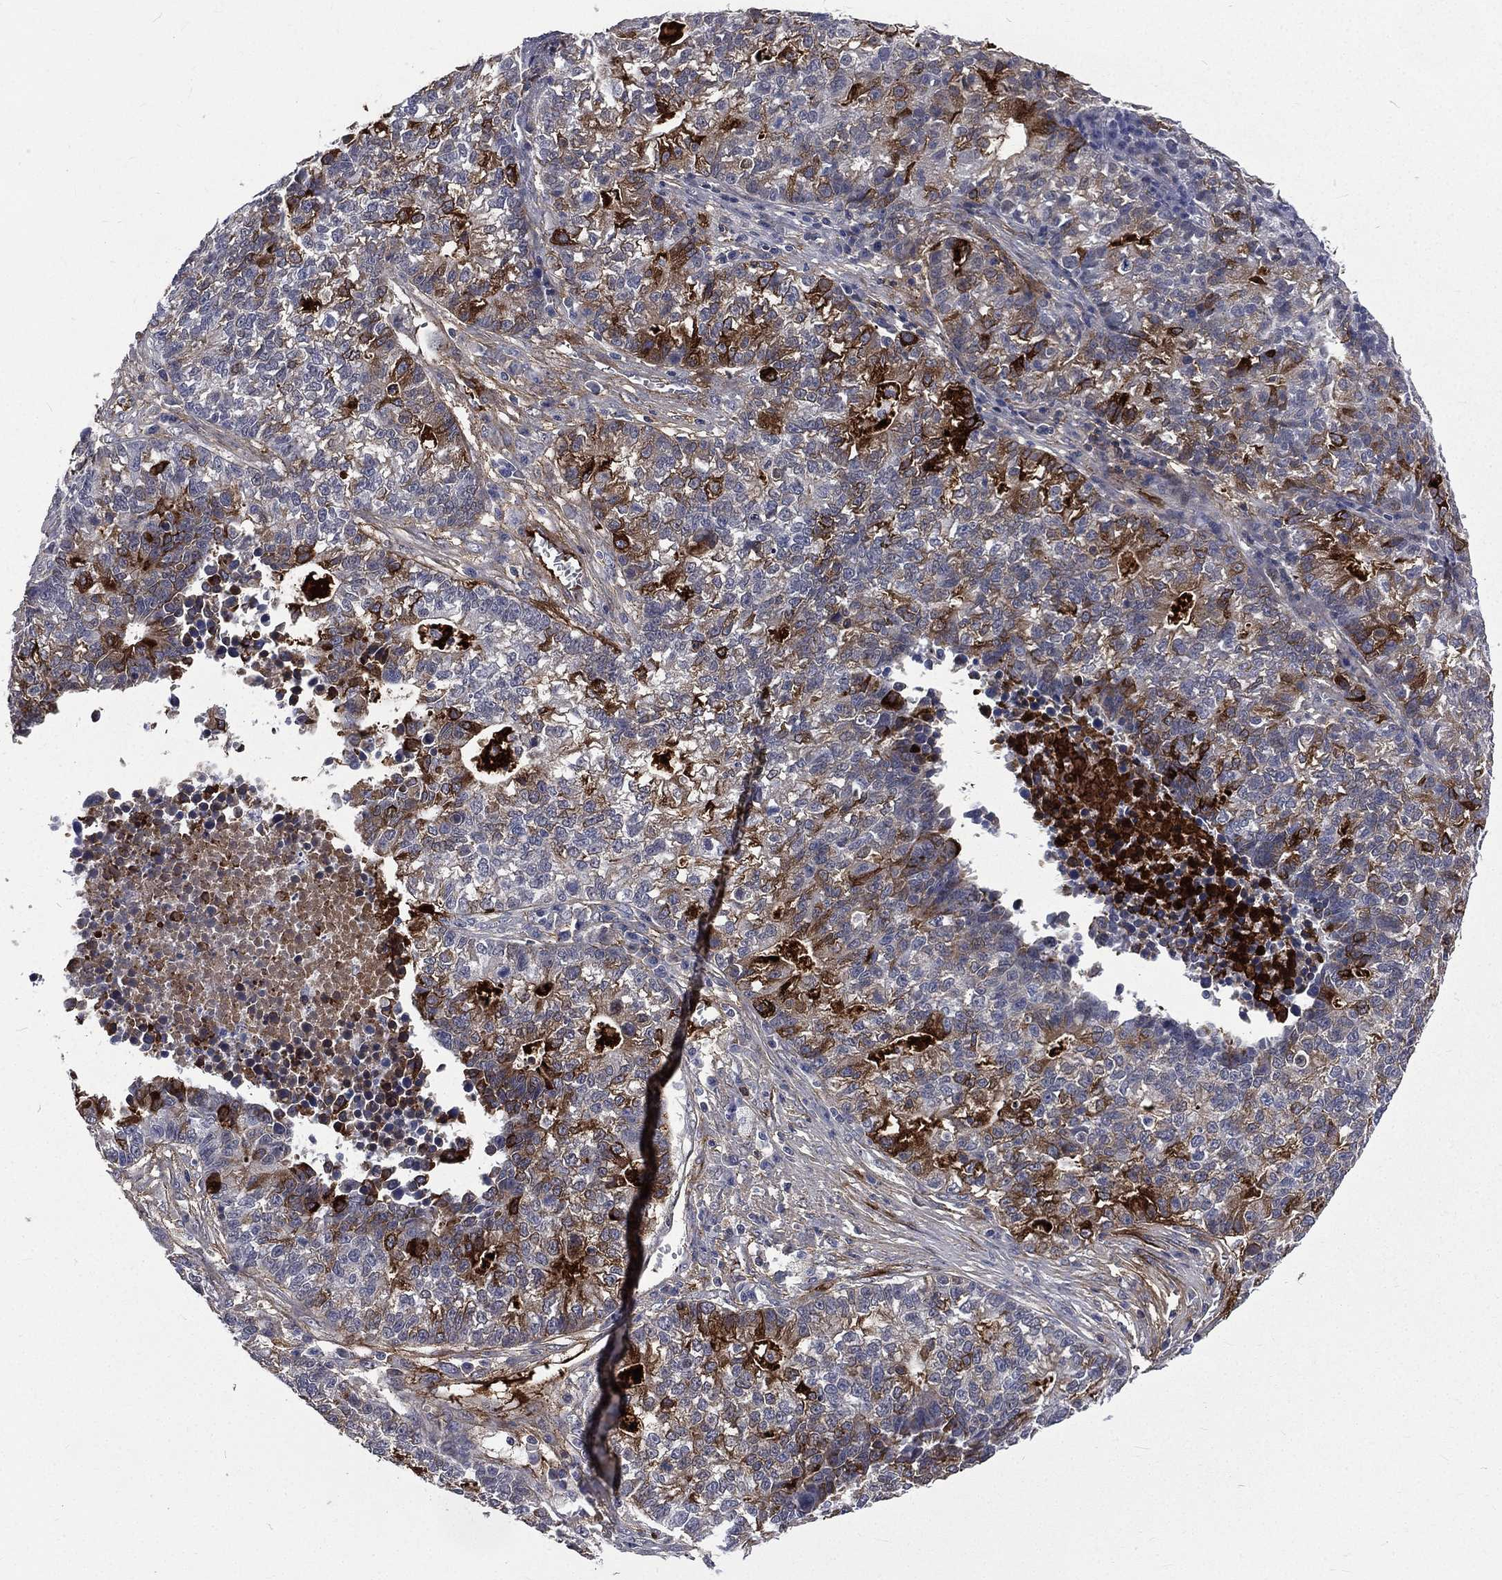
{"staining": {"intensity": "strong", "quantity": "<25%", "location": "cytoplasmic/membranous"}, "tissue": "lung cancer", "cell_type": "Tumor cells", "image_type": "cancer", "snomed": [{"axis": "morphology", "description": "Adenocarcinoma, NOS"}, {"axis": "topography", "description": "Lung"}], "caption": "Lung cancer (adenocarcinoma) was stained to show a protein in brown. There is medium levels of strong cytoplasmic/membranous staining in about <25% of tumor cells.", "gene": "FGG", "patient": {"sex": "male", "age": 57}}